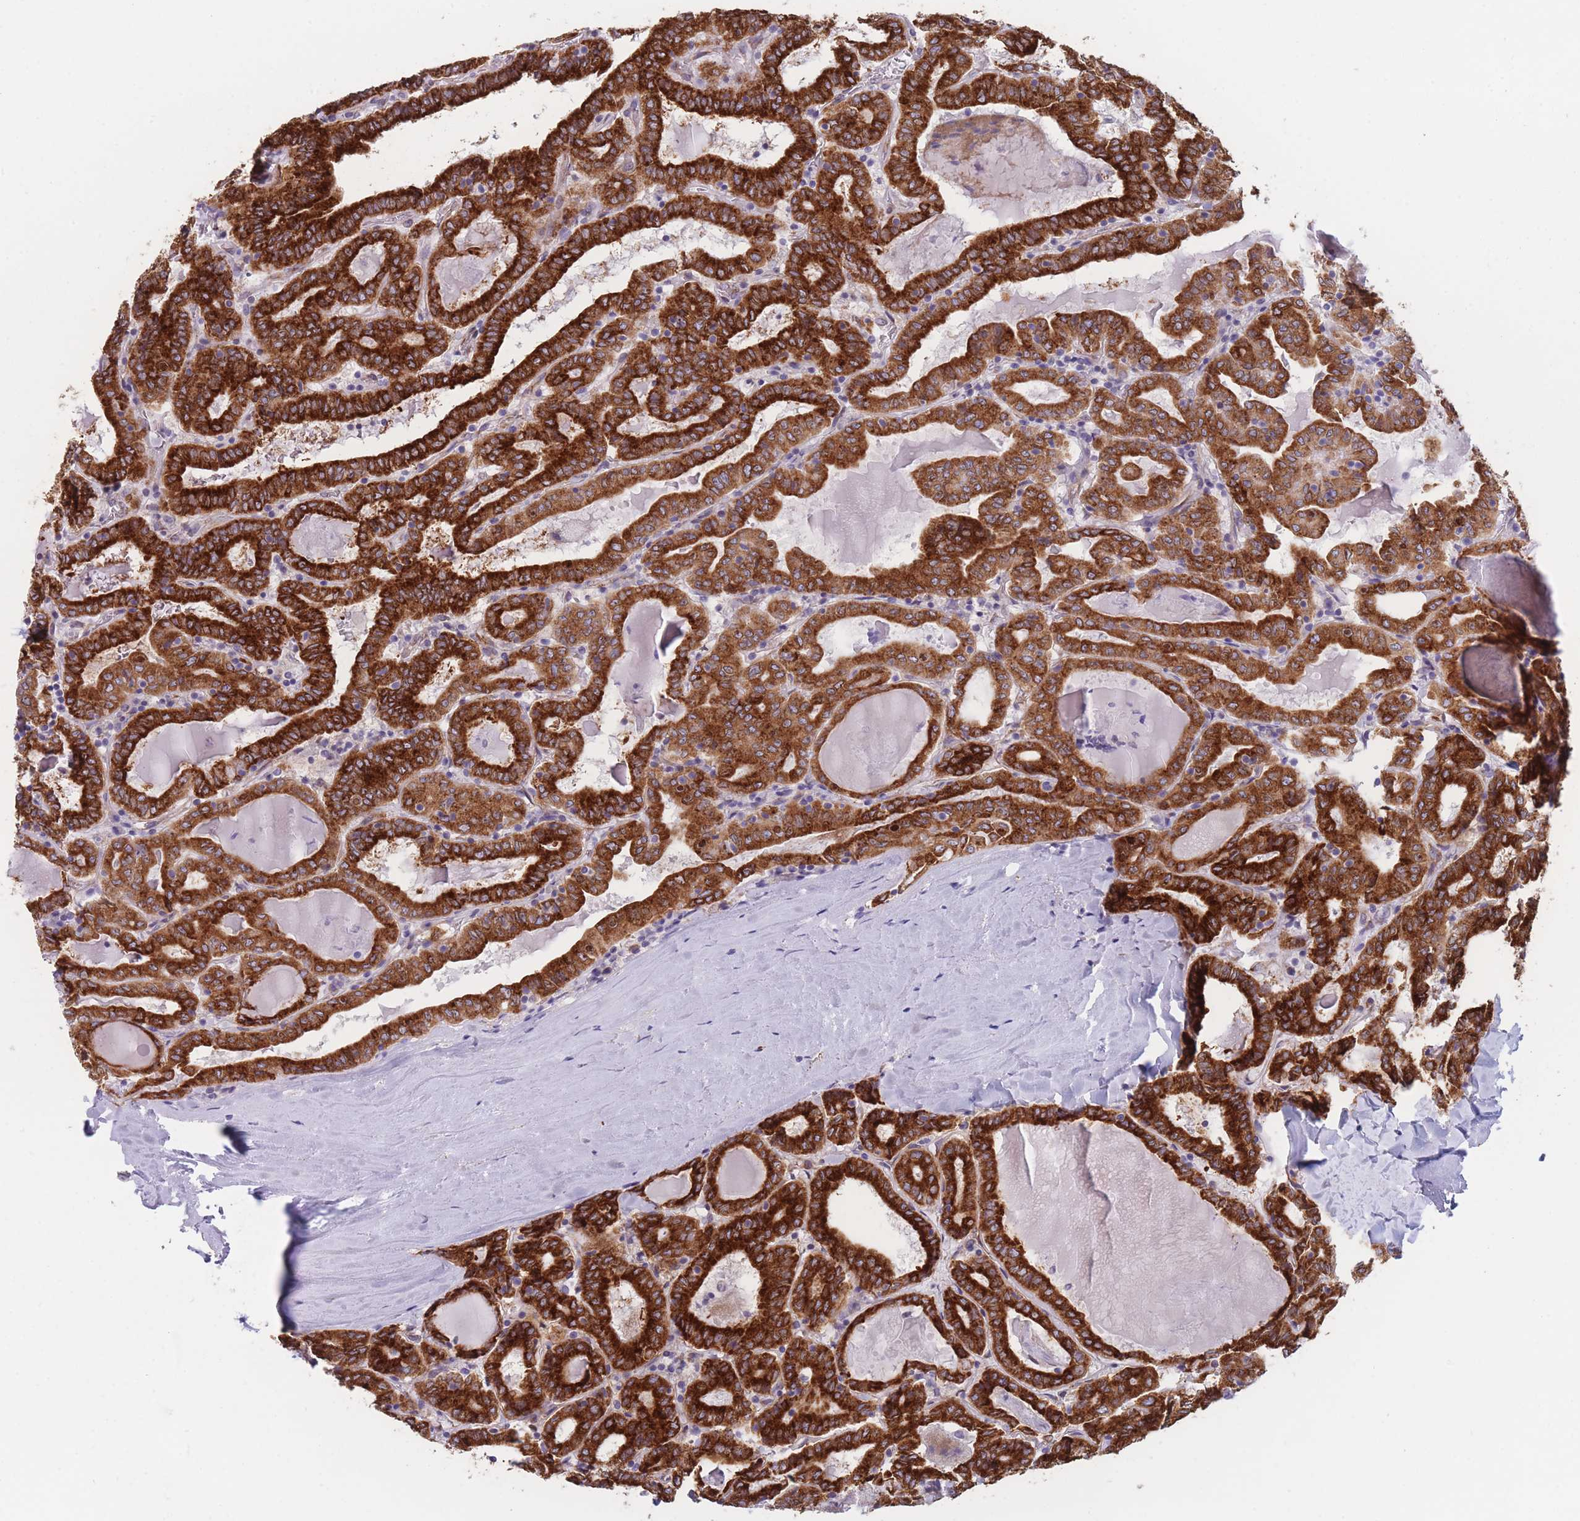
{"staining": {"intensity": "strong", "quantity": ">75%", "location": "cytoplasmic/membranous"}, "tissue": "thyroid cancer", "cell_type": "Tumor cells", "image_type": "cancer", "snomed": [{"axis": "morphology", "description": "Papillary adenocarcinoma, NOS"}, {"axis": "topography", "description": "Thyroid gland"}], "caption": "A brown stain labels strong cytoplasmic/membranous expression of a protein in human thyroid cancer tumor cells.", "gene": "AK9", "patient": {"sex": "female", "age": 72}}